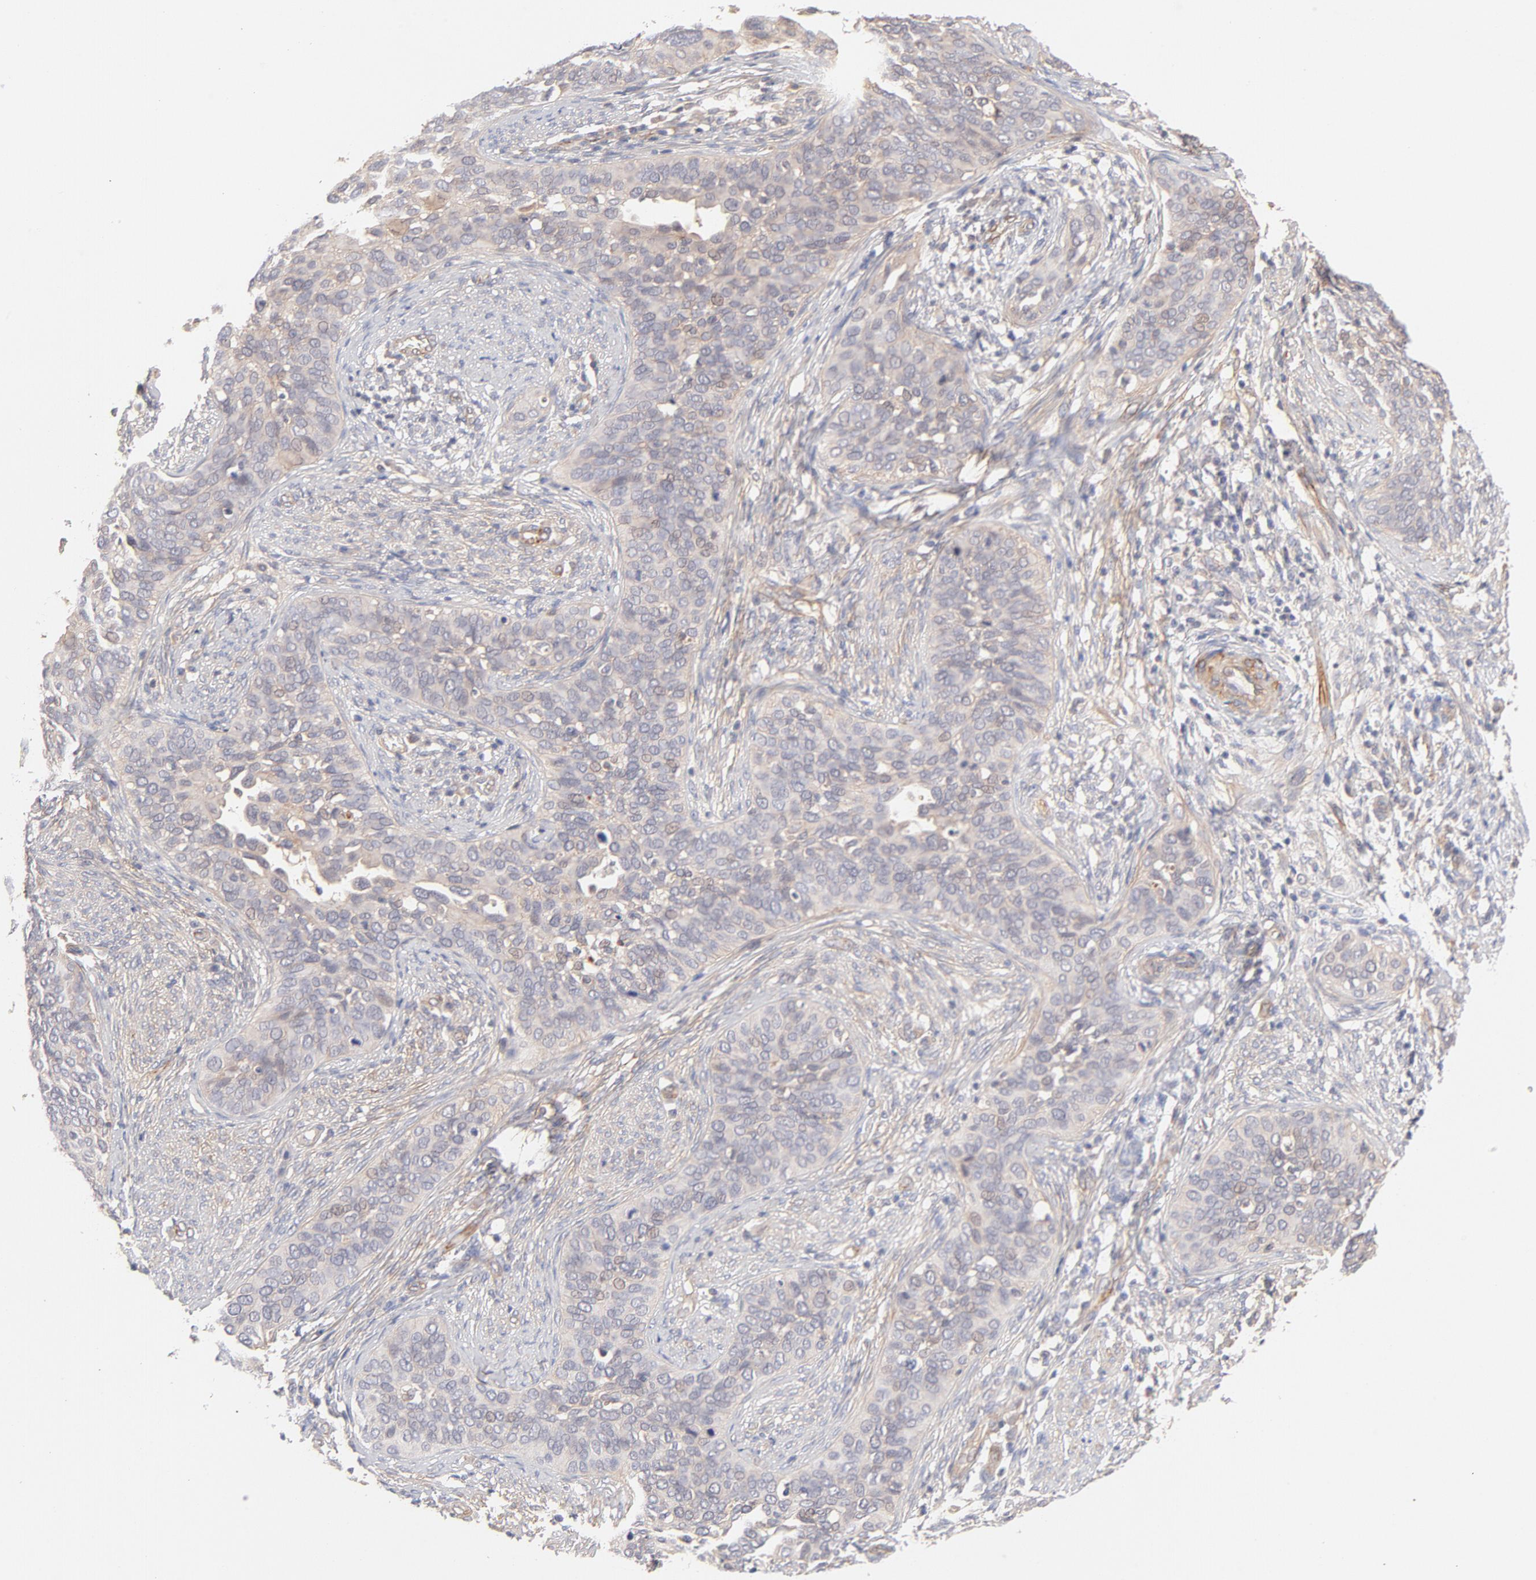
{"staining": {"intensity": "negative", "quantity": "none", "location": "none"}, "tissue": "cervical cancer", "cell_type": "Tumor cells", "image_type": "cancer", "snomed": [{"axis": "morphology", "description": "Squamous cell carcinoma, NOS"}, {"axis": "topography", "description": "Cervix"}], "caption": "DAB (3,3'-diaminobenzidine) immunohistochemical staining of squamous cell carcinoma (cervical) reveals no significant positivity in tumor cells. Nuclei are stained in blue.", "gene": "LDLRAP1", "patient": {"sex": "female", "age": 31}}